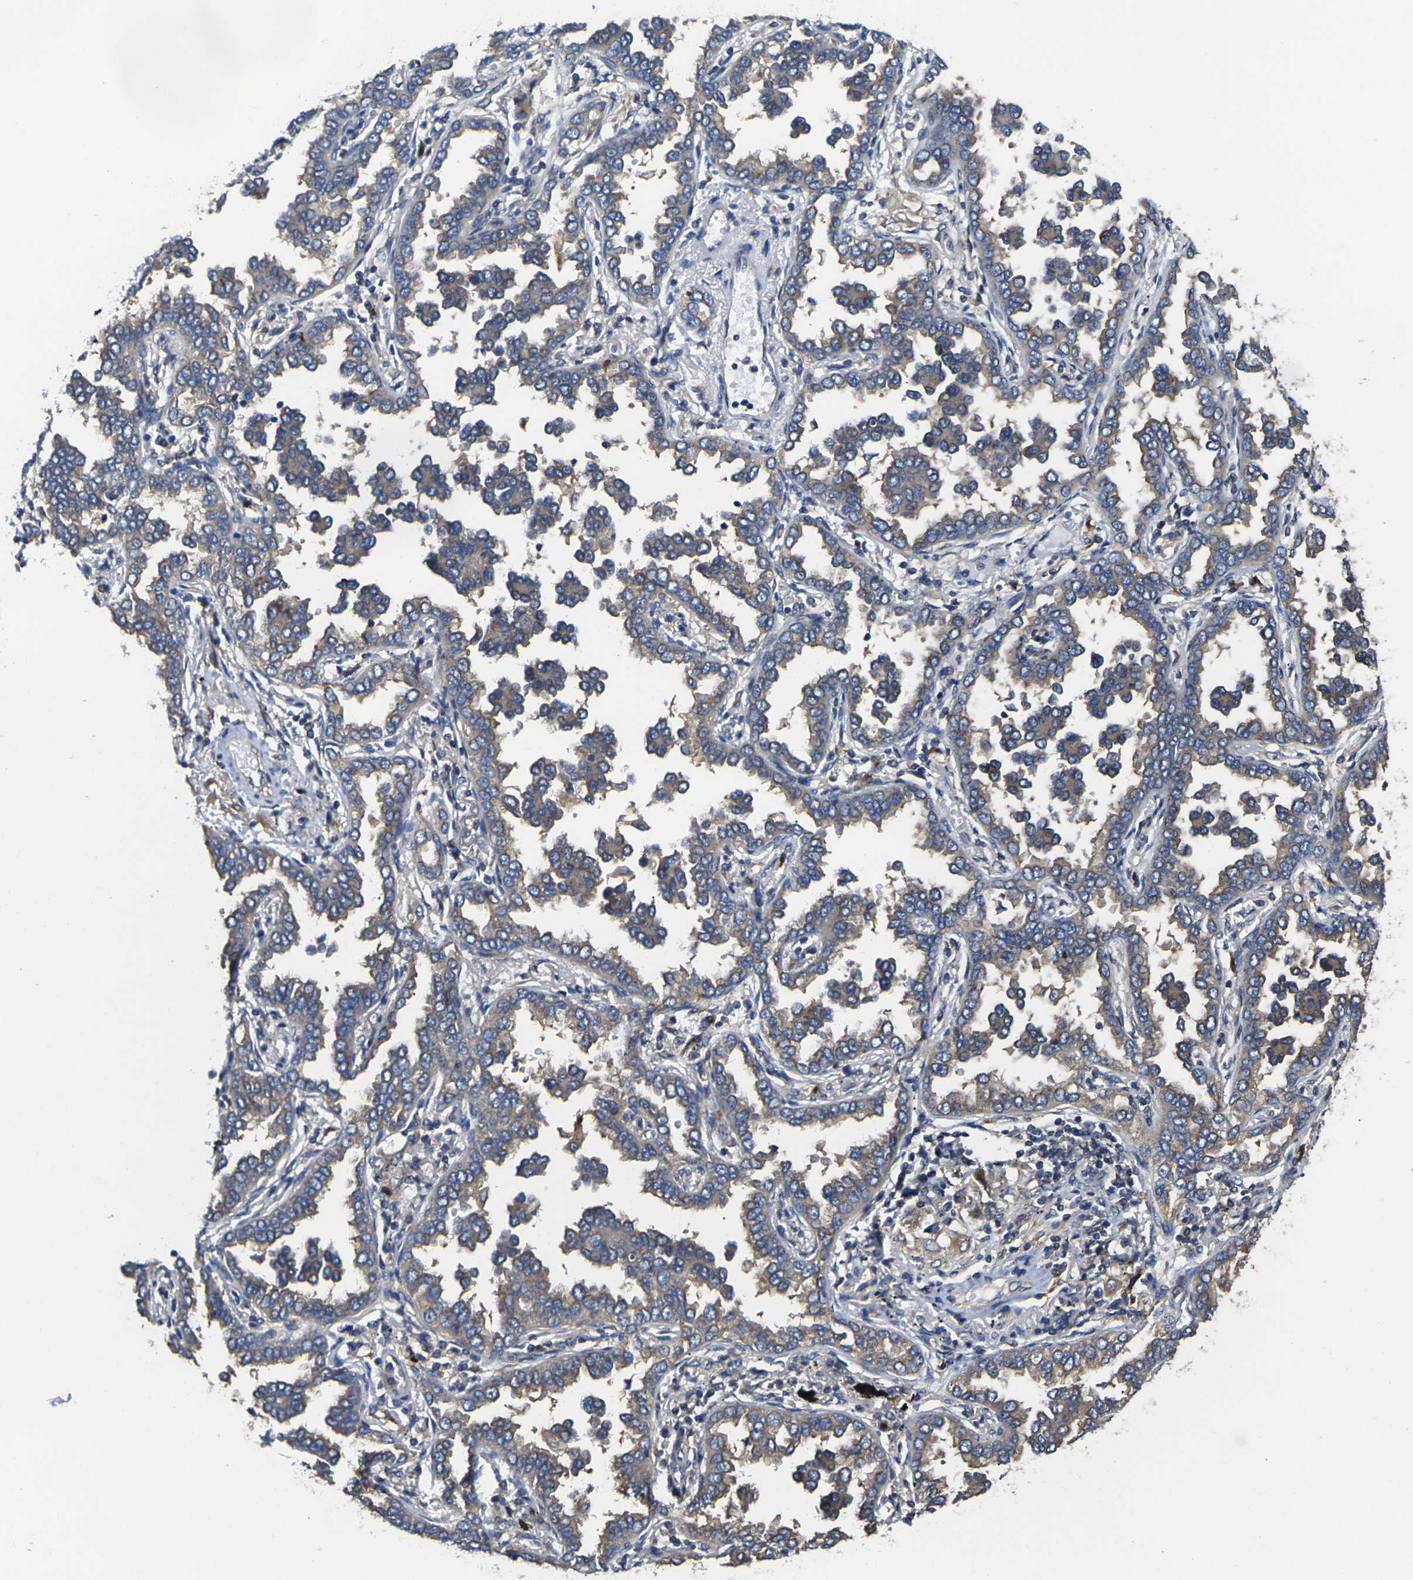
{"staining": {"intensity": "moderate", "quantity": "25%-75%", "location": "cytoplasmic/membranous"}, "tissue": "lung cancer", "cell_type": "Tumor cells", "image_type": "cancer", "snomed": [{"axis": "morphology", "description": "Normal tissue, NOS"}, {"axis": "morphology", "description": "Adenocarcinoma, NOS"}, {"axis": "topography", "description": "Lung"}], "caption": "Immunohistochemical staining of human lung cancer (adenocarcinoma) exhibits moderate cytoplasmic/membranous protein positivity in approximately 25%-75% of tumor cells.", "gene": "TMCC2", "patient": {"sex": "male", "age": 59}}